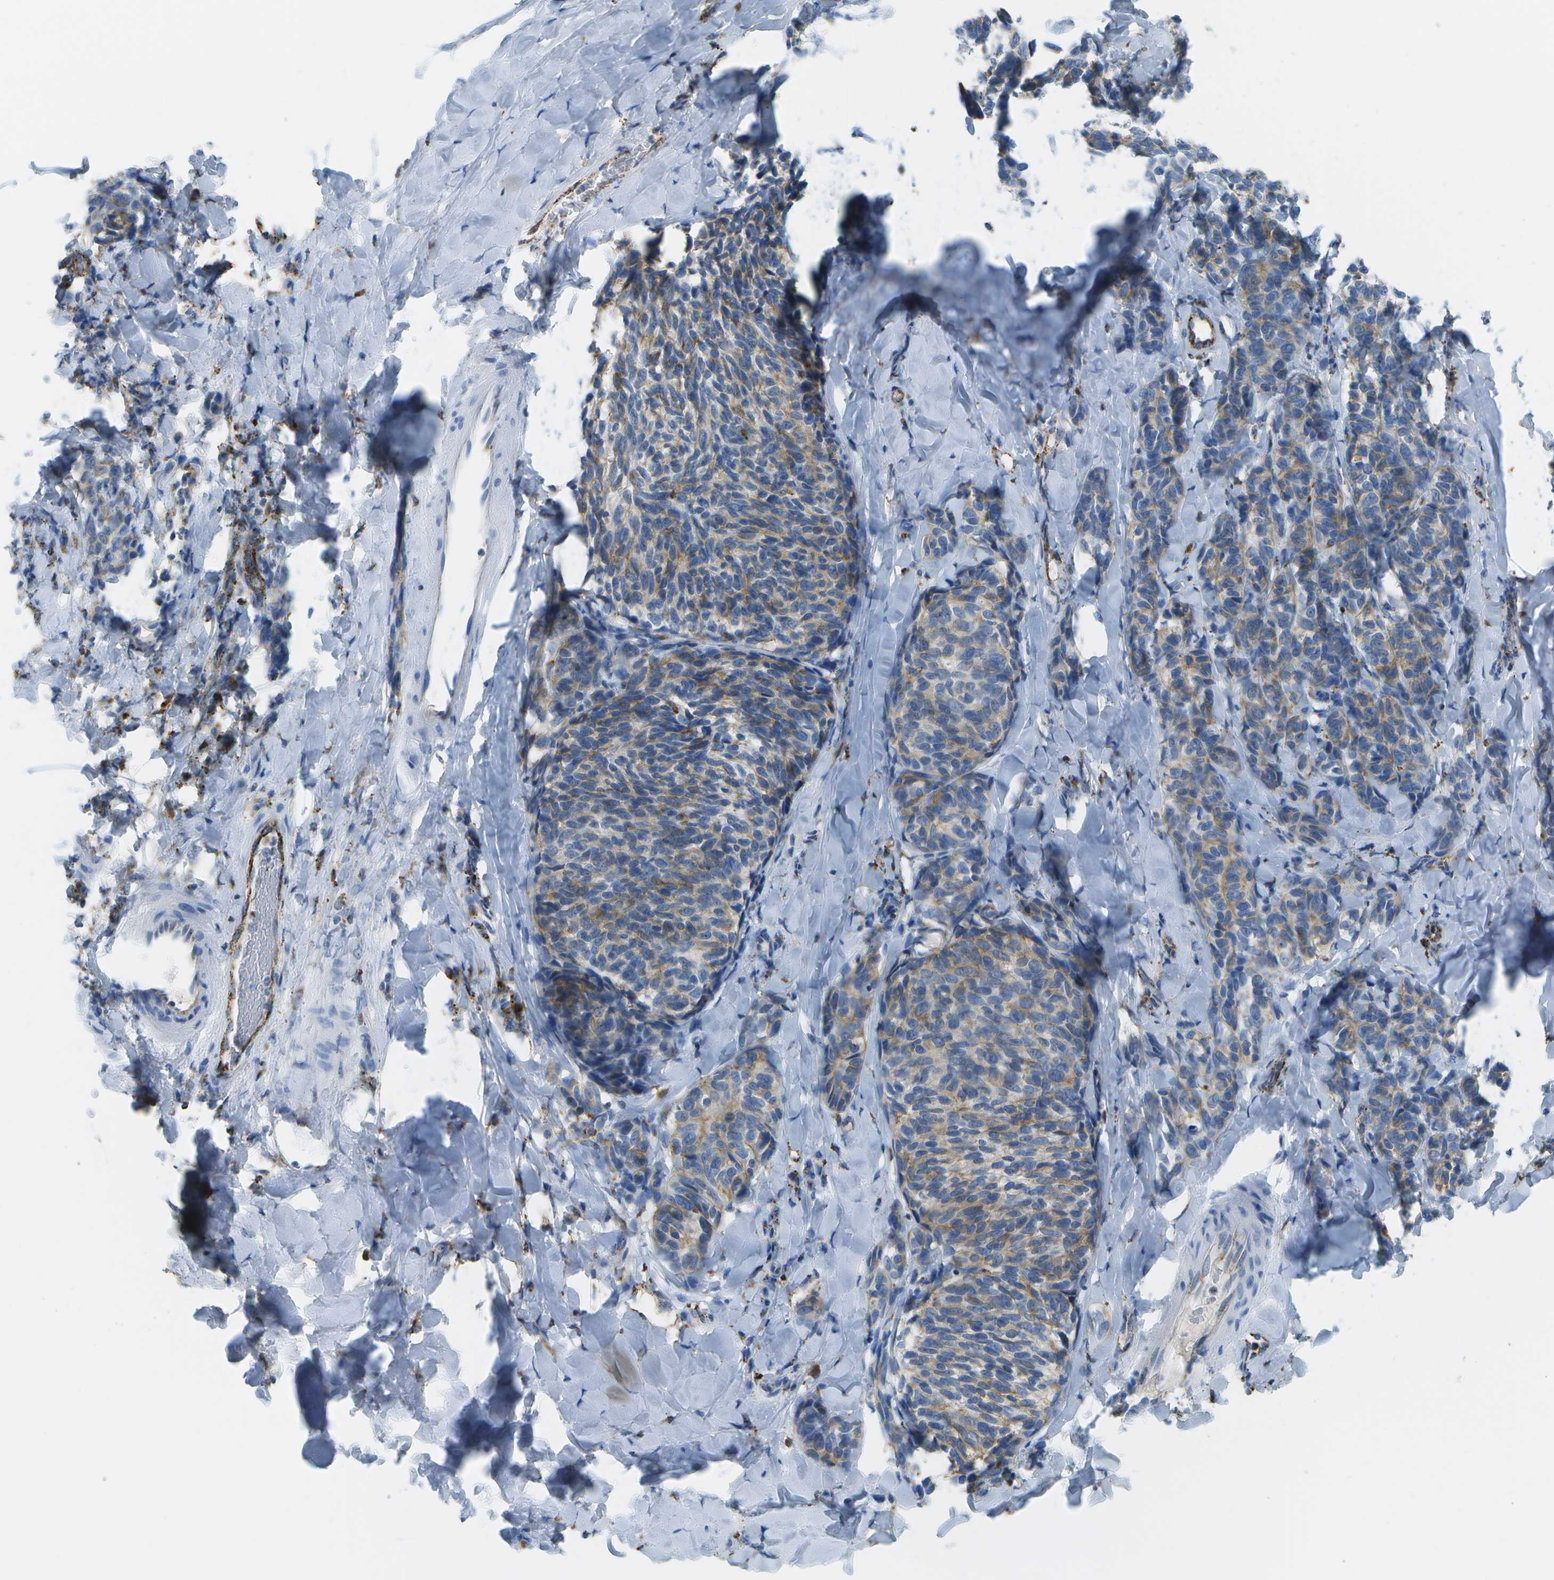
{"staining": {"intensity": "moderate", "quantity": "25%-75%", "location": "cytoplasmic/membranous"}, "tissue": "melanoma", "cell_type": "Tumor cells", "image_type": "cancer", "snomed": [{"axis": "morphology", "description": "Malignant melanoma, NOS"}, {"axis": "topography", "description": "Skin"}], "caption": "Immunohistochemistry histopathology image of malignant melanoma stained for a protein (brown), which reveals medium levels of moderate cytoplasmic/membranous staining in approximately 25%-75% of tumor cells.", "gene": "PRCP", "patient": {"sex": "female", "age": 73}}